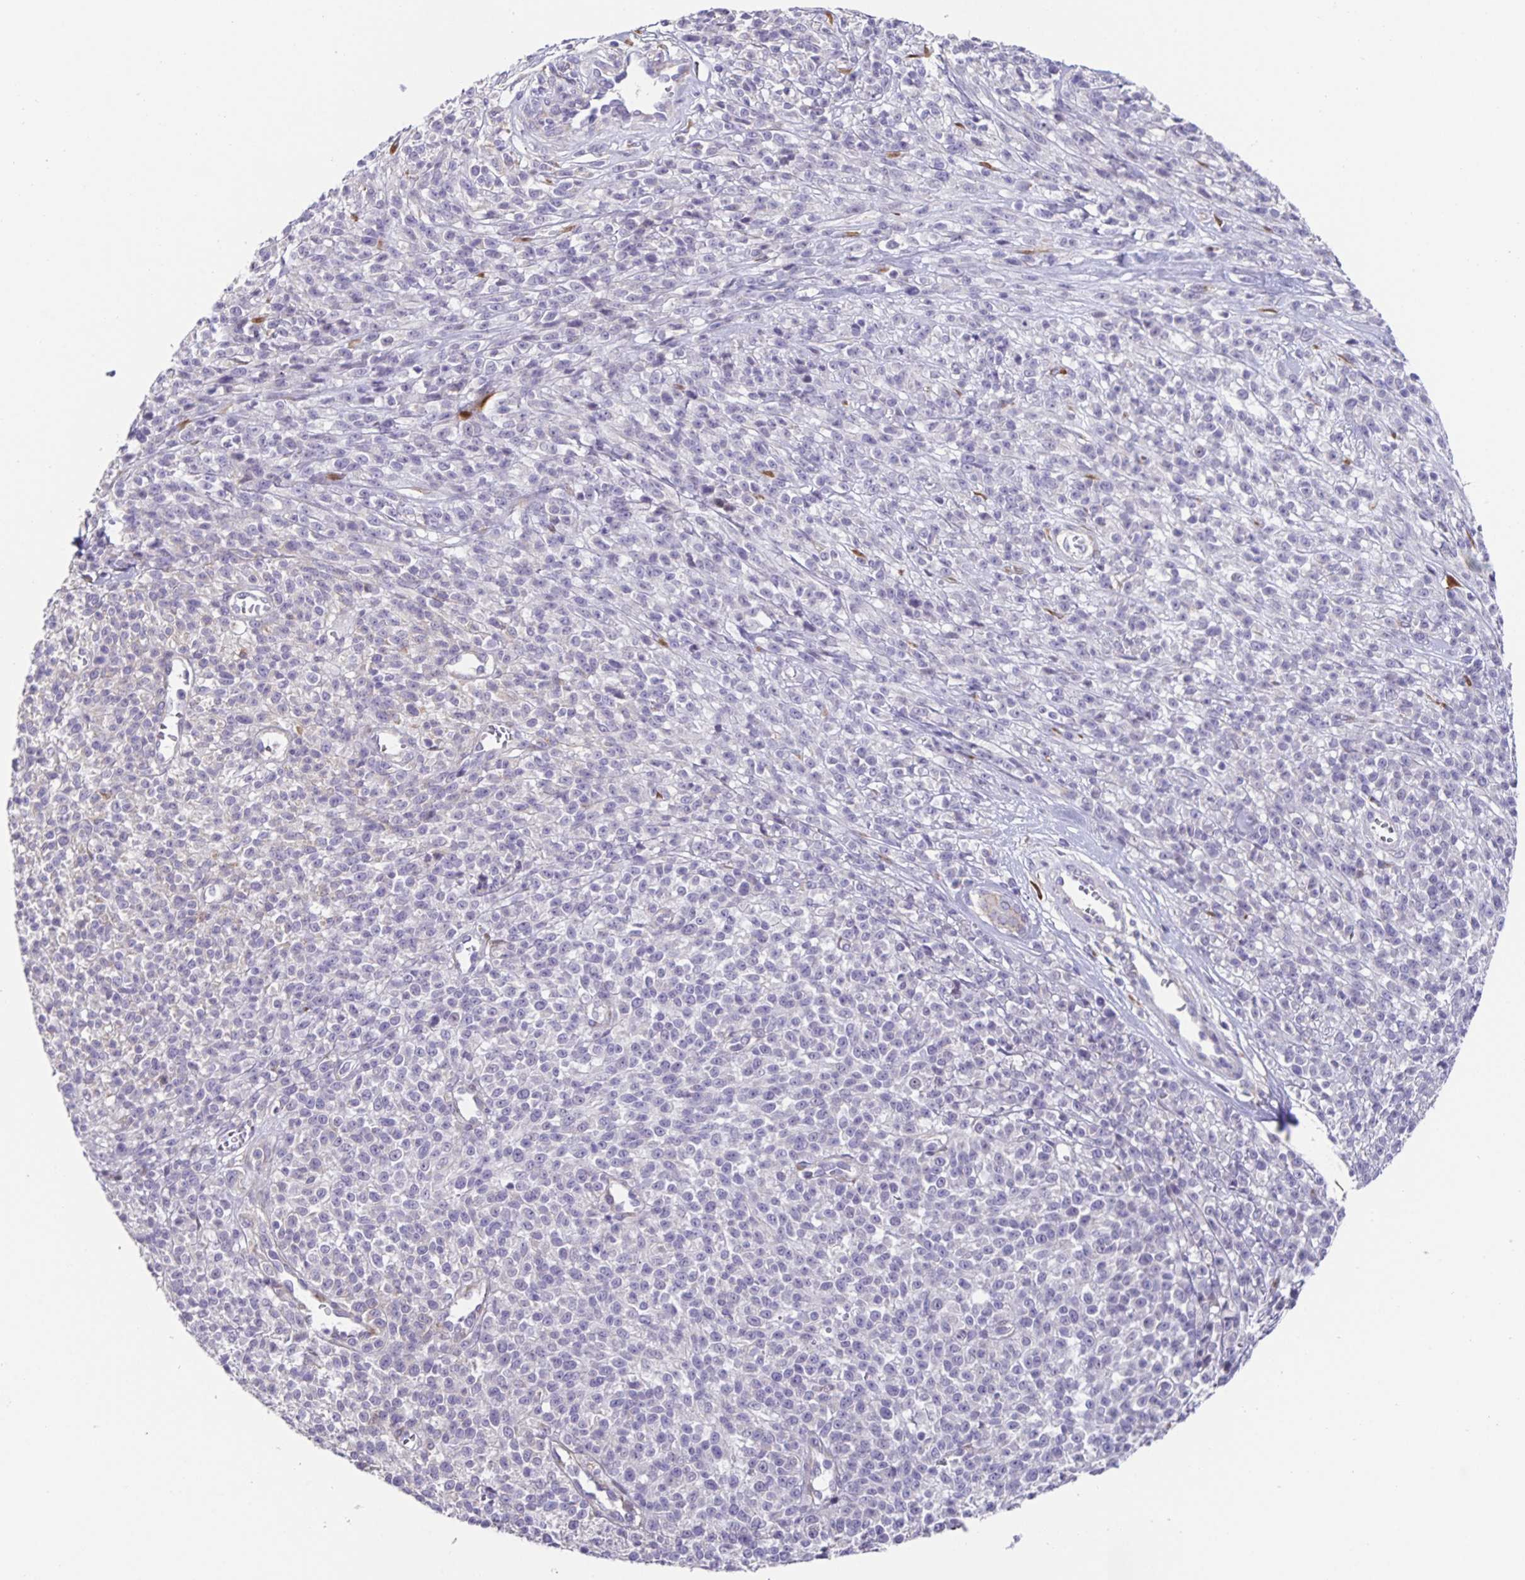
{"staining": {"intensity": "negative", "quantity": "none", "location": "none"}, "tissue": "melanoma", "cell_type": "Tumor cells", "image_type": "cancer", "snomed": [{"axis": "morphology", "description": "Malignant melanoma, NOS"}, {"axis": "topography", "description": "Skin"}, {"axis": "topography", "description": "Skin of trunk"}], "caption": "IHC histopathology image of malignant melanoma stained for a protein (brown), which displays no positivity in tumor cells.", "gene": "PRR36", "patient": {"sex": "male", "age": 74}}